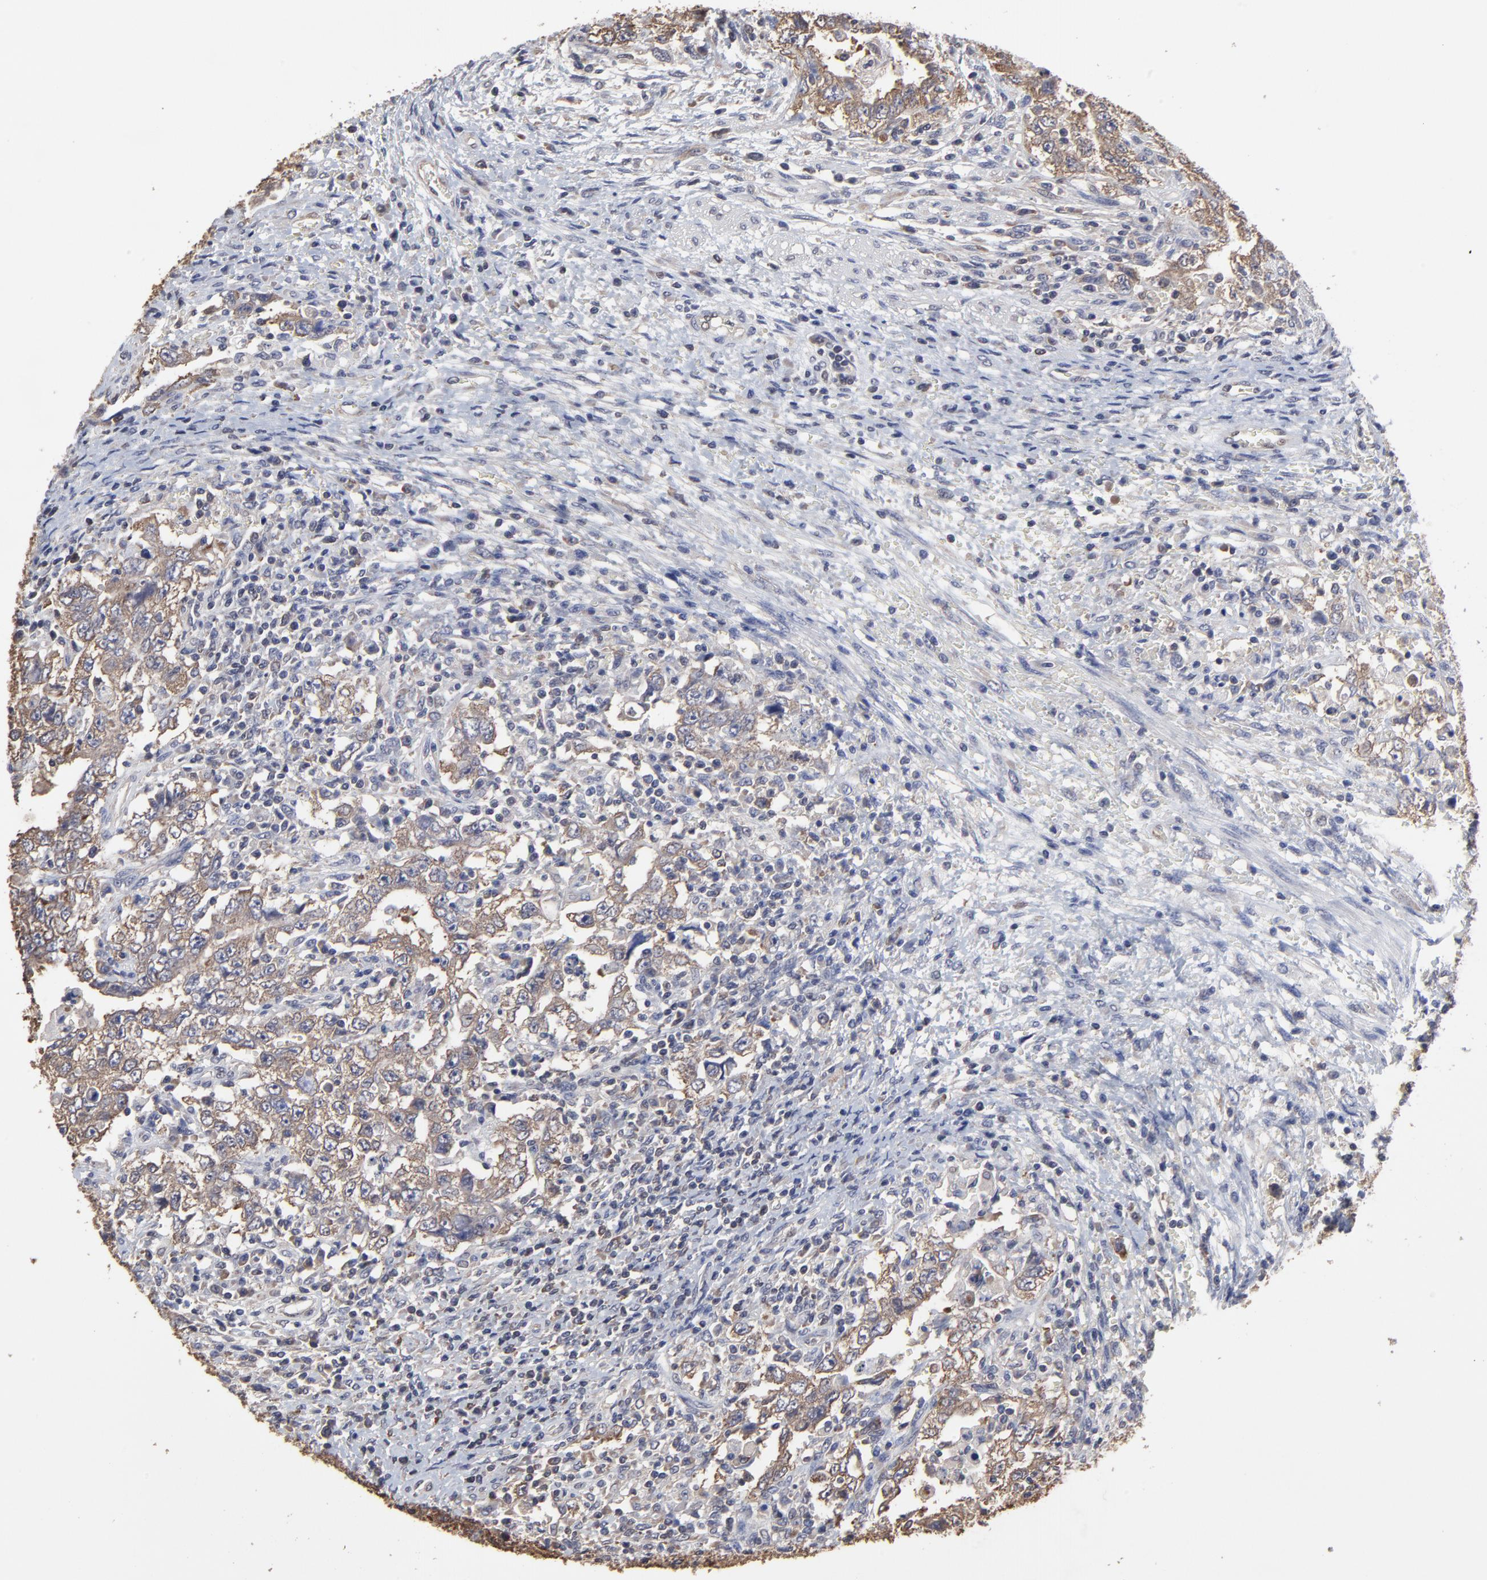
{"staining": {"intensity": "weak", "quantity": ">75%", "location": "cytoplasmic/membranous"}, "tissue": "testis cancer", "cell_type": "Tumor cells", "image_type": "cancer", "snomed": [{"axis": "morphology", "description": "Carcinoma, Embryonal, NOS"}, {"axis": "topography", "description": "Testis"}], "caption": "Protein staining of embryonal carcinoma (testis) tissue demonstrates weak cytoplasmic/membranous staining in approximately >75% of tumor cells.", "gene": "CCT2", "patient": {"sex": "male", "age": 26}}